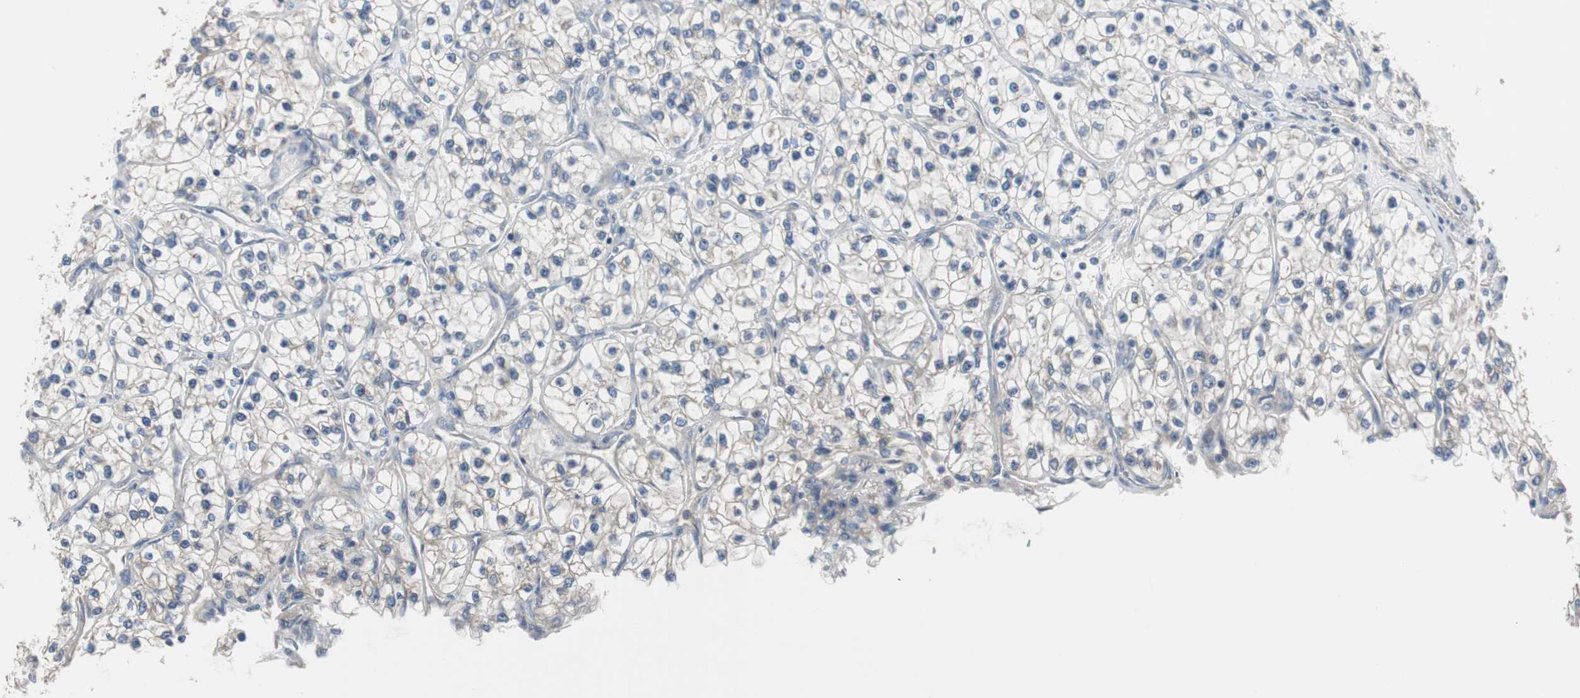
{"staining": {"intensity": "negative", "quantity": "none", "location": "none"}, "tissue": "renal cancer", "cell_type": "Tumor cells", "image_type": "cancer", "snomed": [{"axis": "morphology", "description": "Adenocarcinoma, NOS"}, {"axis": "topography", "description": "Kidney"}], "caption": "IHC of human renal cancer shows no expression in tumor cells.", "gene": "MYT1", "patient": {"sex": "female", "age": 57}}